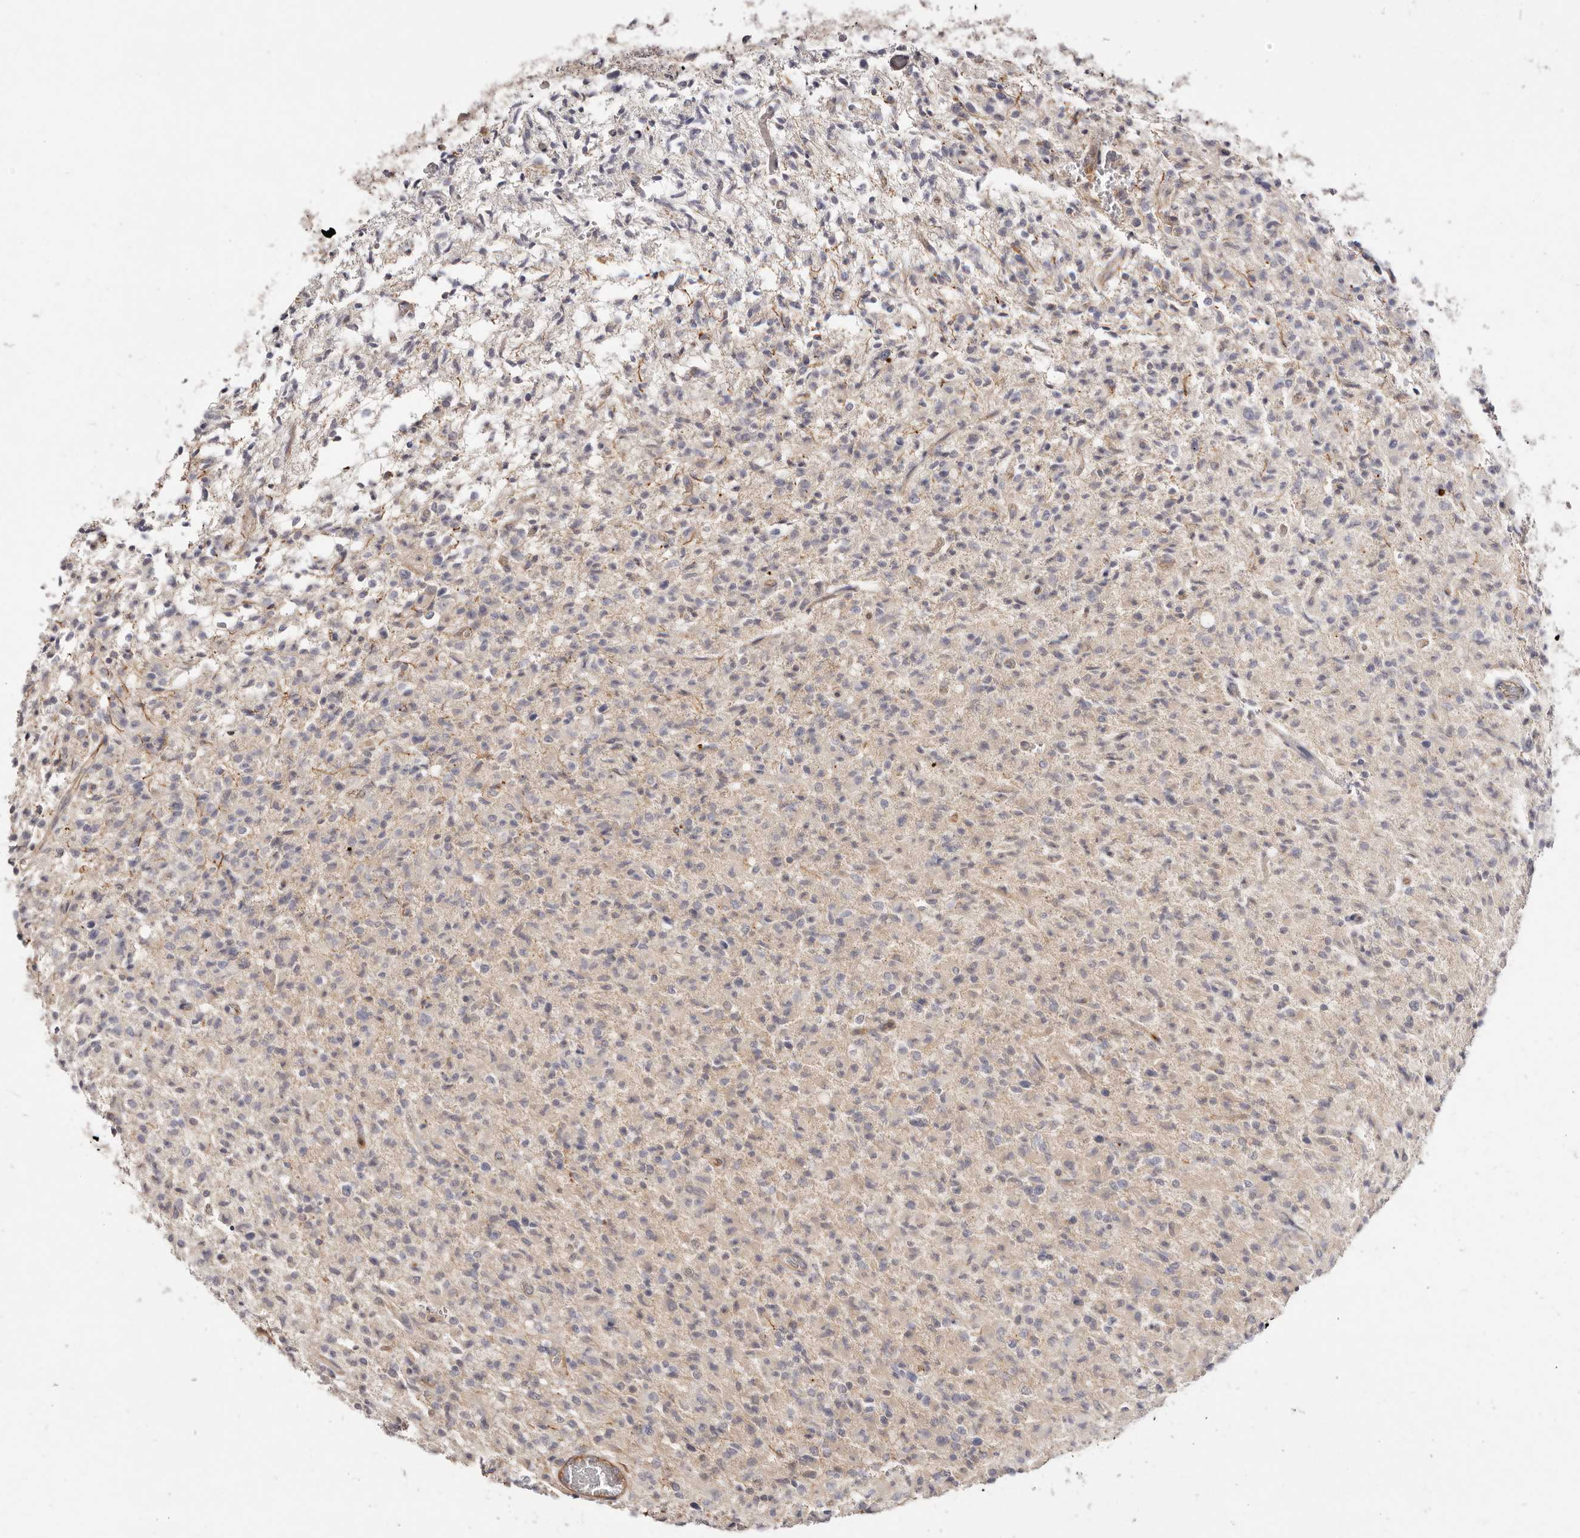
{"staining": {"intensity": "negative", "quantity": "none", "location": "none"}, "tissue": "glioma", "cell_type": "Tumor cells", "image_type": "cancer", "snomed": [{"axis": "morphology", "description": "Glioma, malignant, High grade"}, {"axis": "topography", "description": "Brain"}], "caption": "Tumor cells show no significant protein staining in glioma.", "gene": "SLC35B2", "patient": {"sex": "female", "age": 57}}